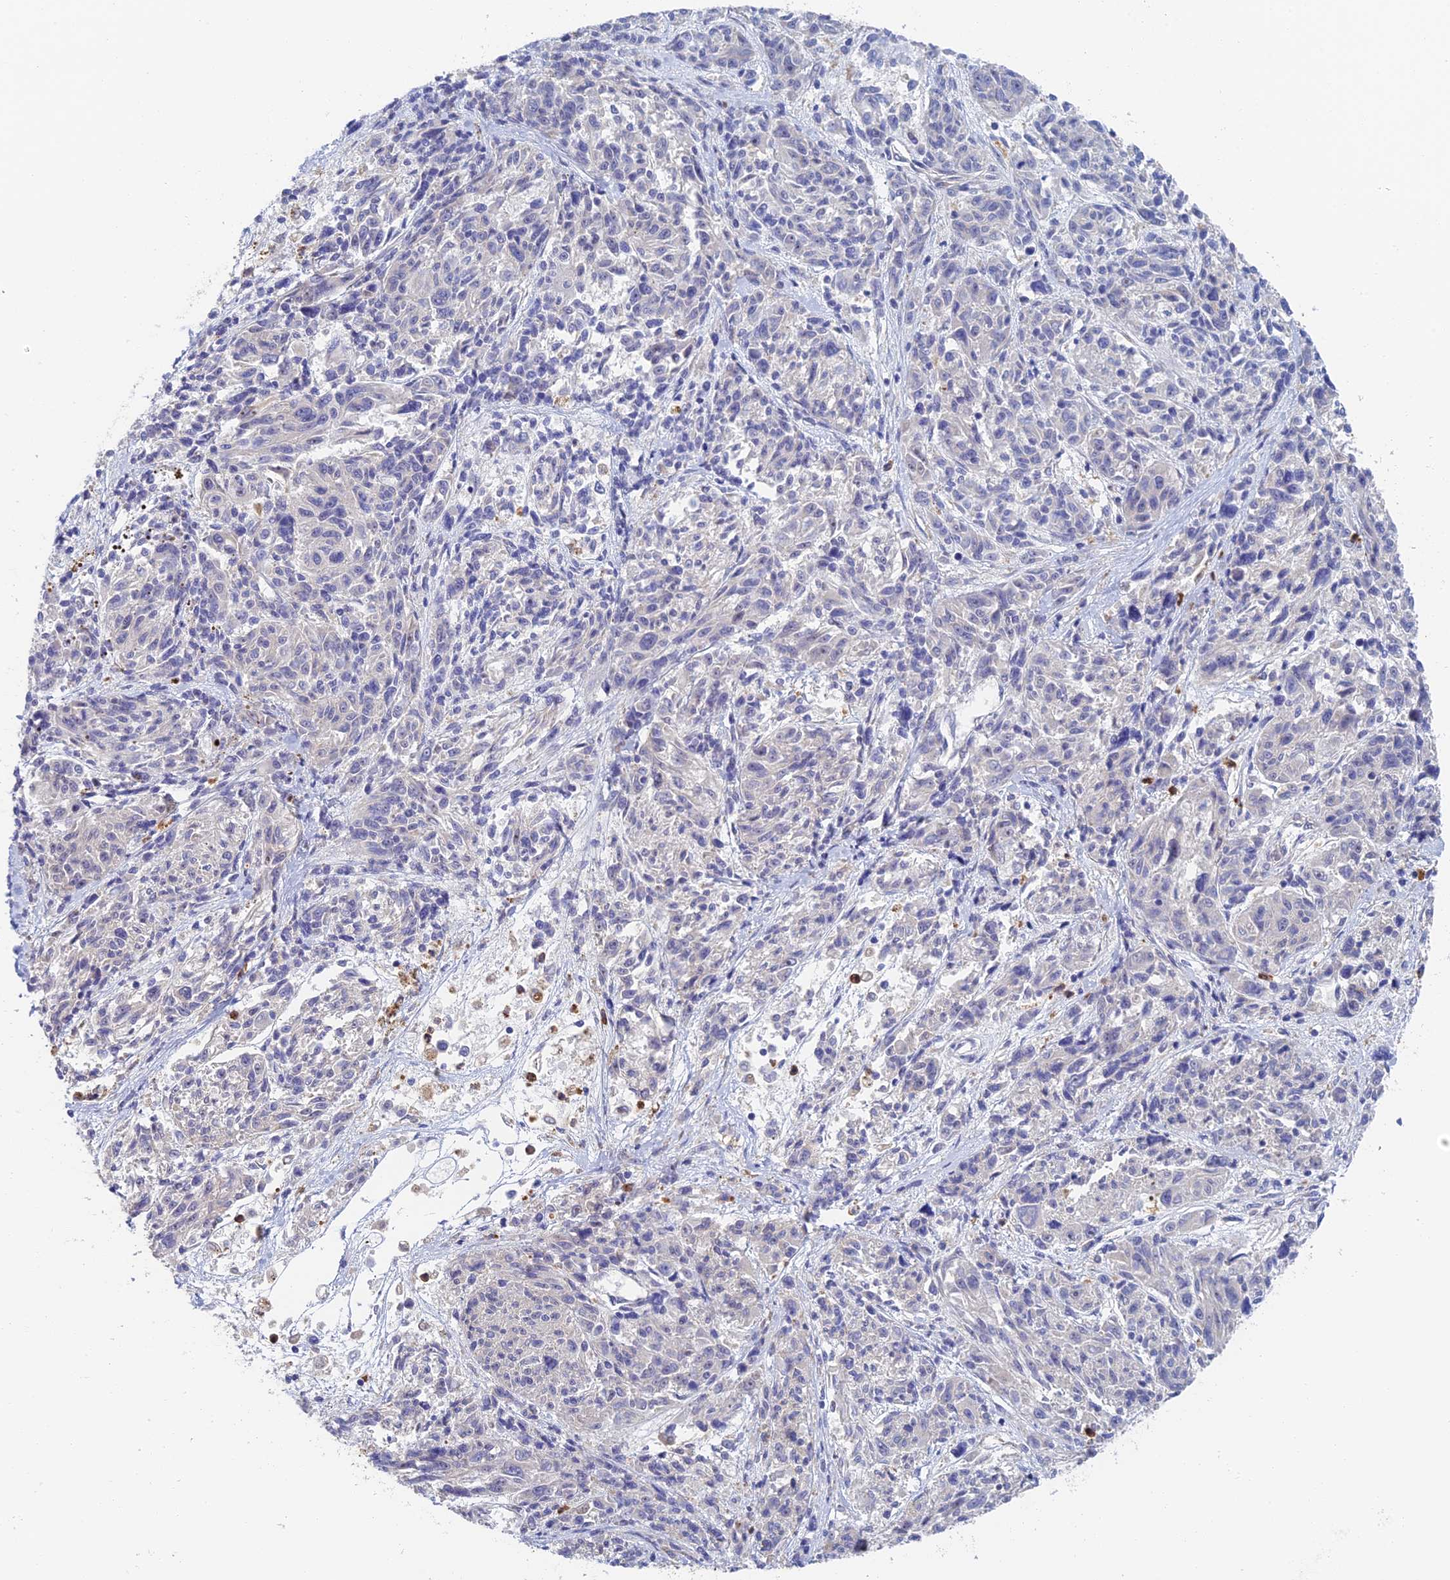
{"staining": {"intensity": "negative", "quantity": "none", "location": "none"}, "tissue": "melanoma", "cell_type": "Tumor cells", "image_type": "cancer", "snomed": [{"axis": "morphology", "description": "Malignant melanoma, NOS"}, {"axis": "topography", "description": "Skin"}], "caption": "Protein analysis of melanoma shows no significant expression in tumor cells.", "gene": "RPGRIP1L", "patient": {"sex": "male", "age": 53}}